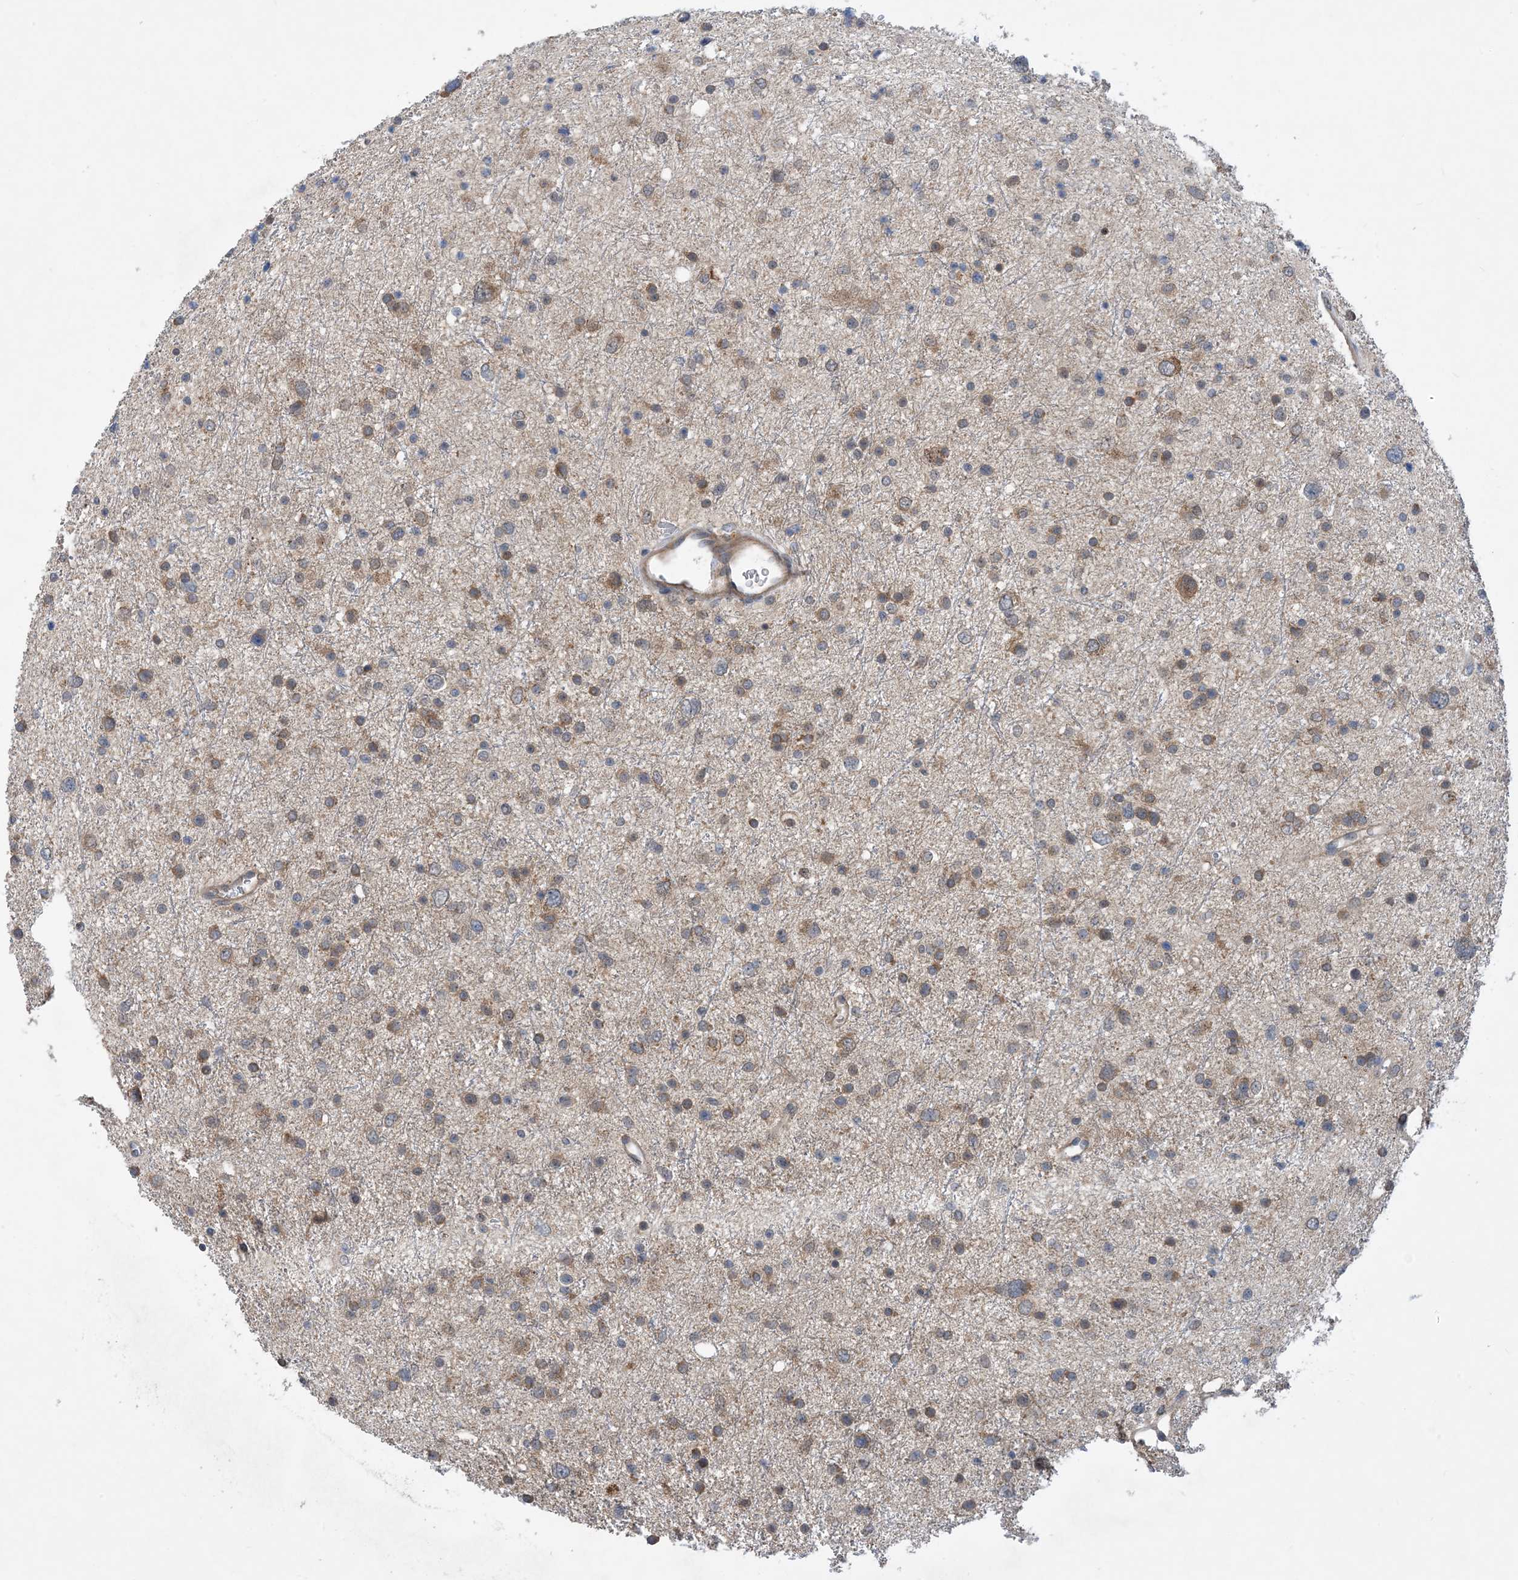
{"staining": {"intensity": "moderate", "quantity": "25%-75%", "location": "cytoplasmic/membranous"}, "tissue": "glioma", "cell_type": "Tumor cells", "image_type": "cancer", "snomed": [{"axis": "morphology", "description": "Glioma, malignant, Low grade"}, {"axis": "topography", "description": "Brain"}], "caption": "The micrograph reveals immunohistochemical staining of malignant glioma (low-grade). There is moderate cytoplasmic/membranous staining is seen in approximately 25%-75% of tumor cells.", "gene": "PHOSPHO2", "patient": {"sex": "female", "age": 37}}